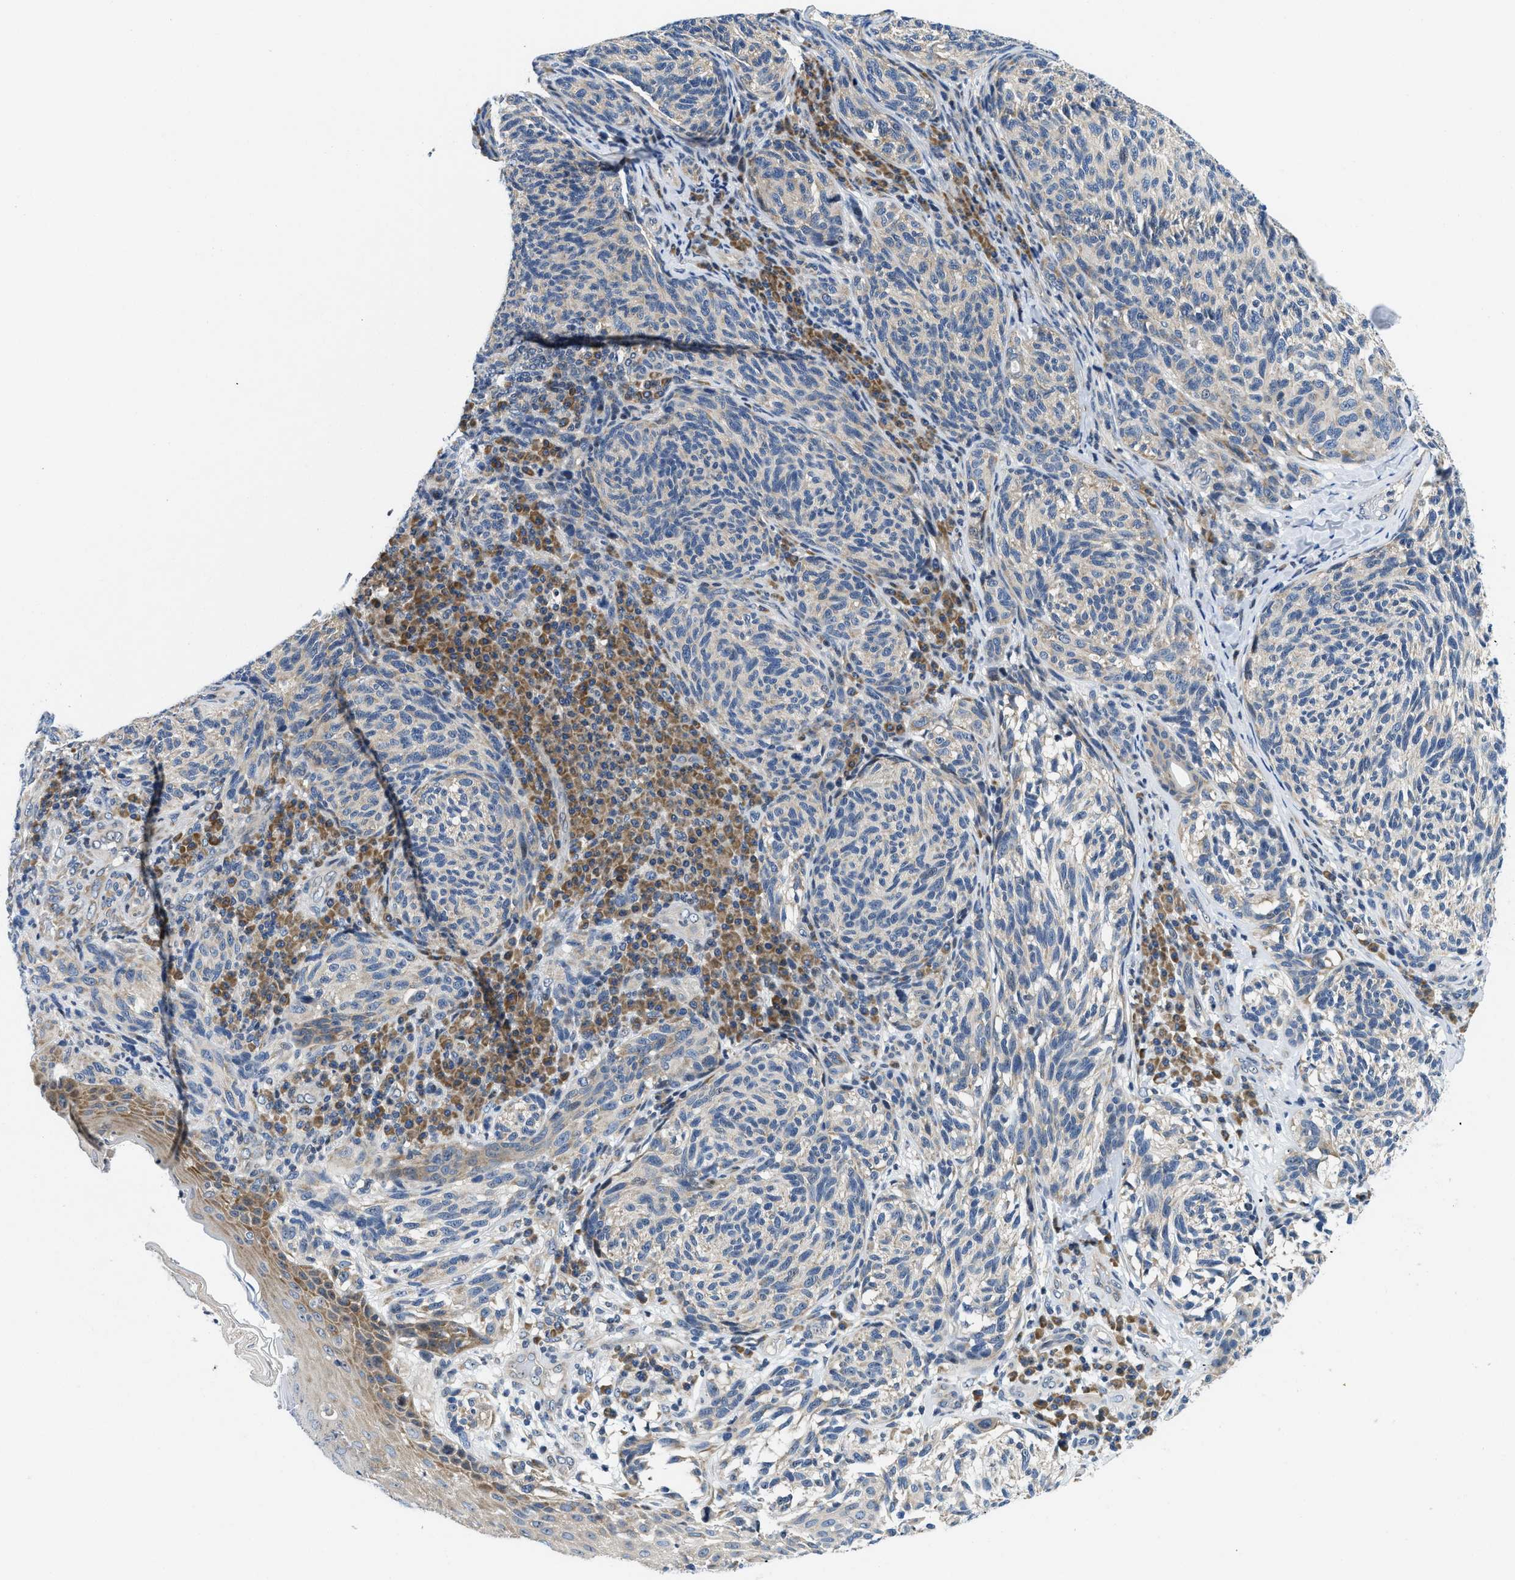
{"staining": {"intensity": "weak", "quantity": "<25%", "location": "cytoplasmic/membranous"}, "tissue": "melanoma", "cell_type": "Tumor cells", "image_type": "cancer", "snomed": [{"axis": "morphology", "description": "Malignant melanoma, NOS"}, {"axis": "topography", "description": "Skin"}], "caption": "A photomicrograph of human melanoma is negative for staining in tumor cells. Brightfield microscopy of immunohistochemistry stained with DAB (brown) and hematoxylin (blue), captured at high magnification.", "gene": "IKBKE", "patient": {"sex": "female", "age": 73}}